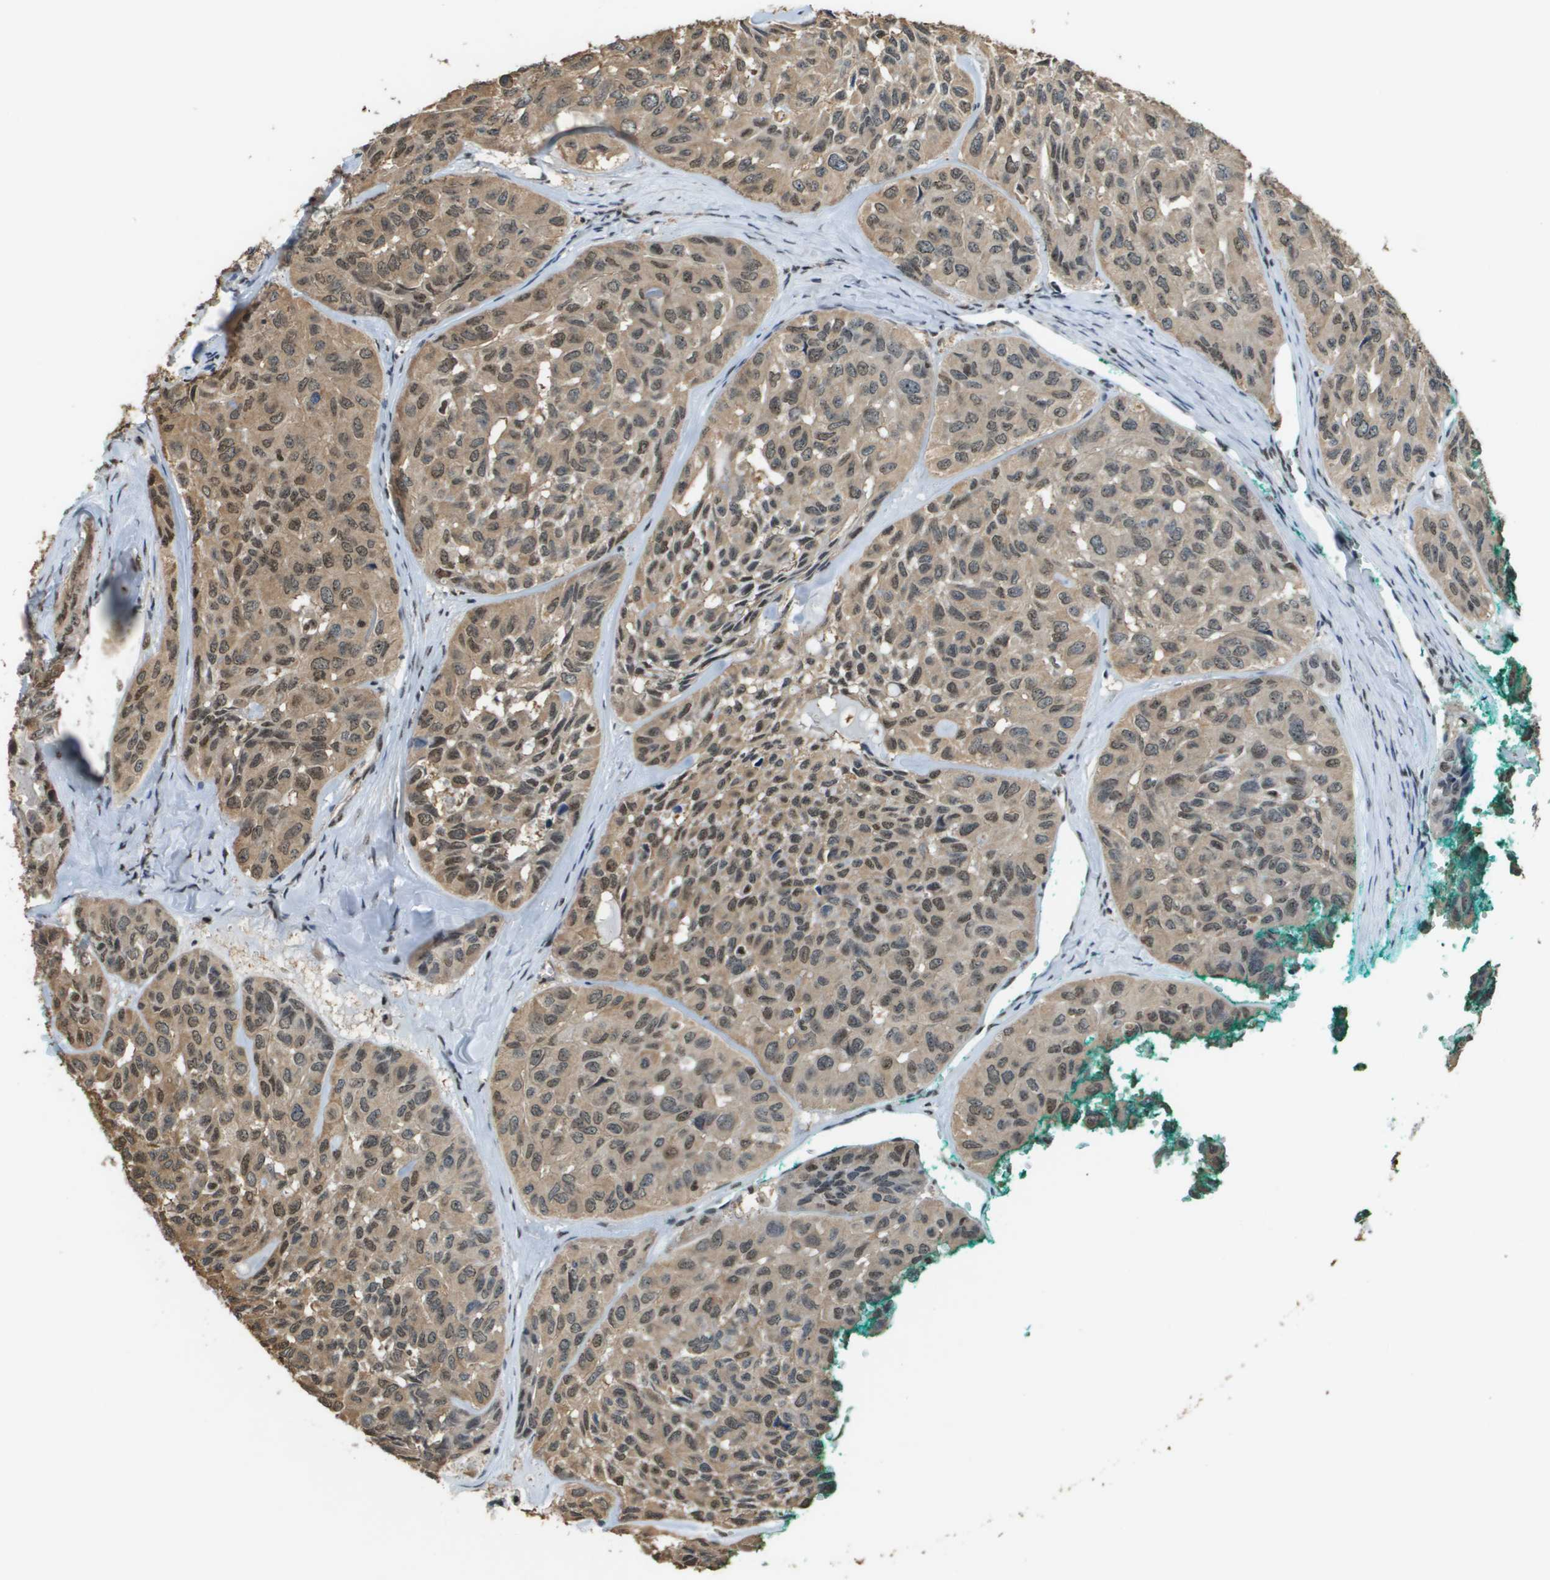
{"staining": {"intensity": "weak", "quantity": ">75%", "location": "cytoplasmic/membranous,nuclear"}, "tissue": "head and neck cancer", "cell_type": "Tumor cells", "image_type": "cancer", "snomed": [{"axis": "morphology", "description": "Adenocarcinoma, NOS"}, {"axis": "topography", "description": "Salivary gland, NOS"}, {"axis": "topography", "description": "Head-Neck"}], "caption": "Human adenocarcinoma (head and neck) stained with a brown dye shows weak cytoplasmic/membranous and nuclear positive positivity in about >75% of tumor cells.", "gene": "SP100", "patient": {"sex": "female", "age": 76}}